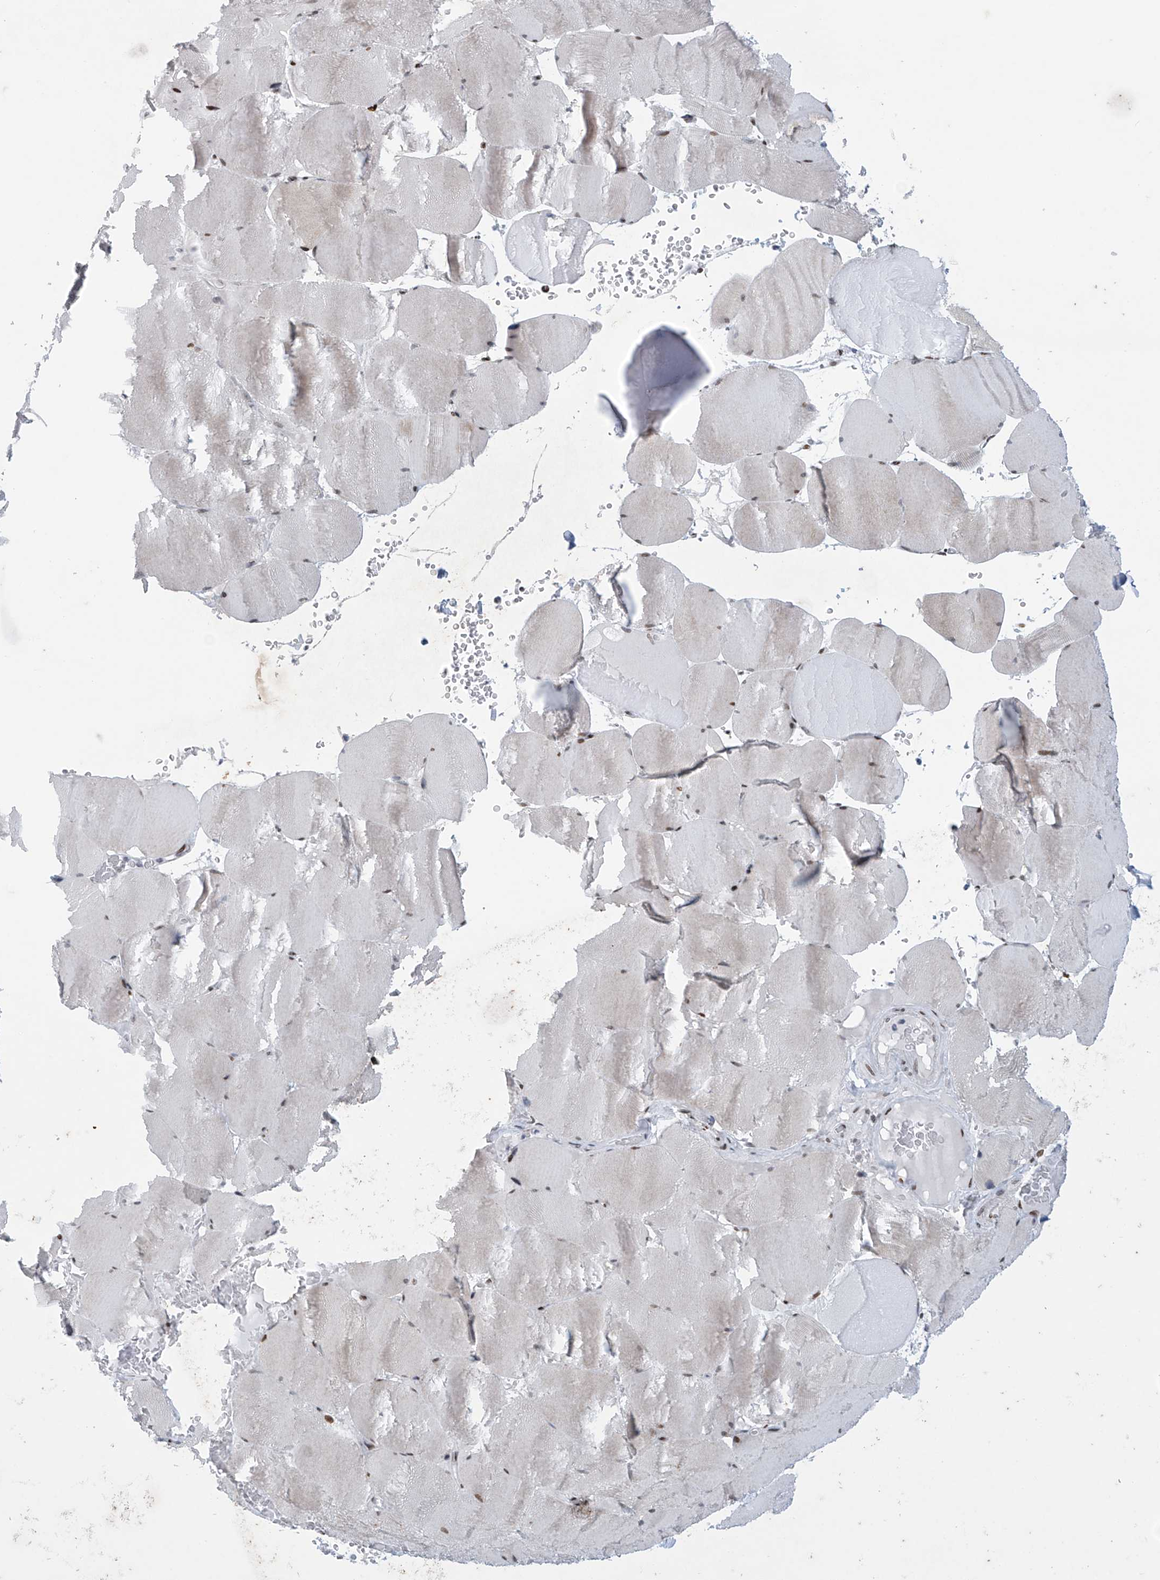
{"staining": {"intensity": "moderate", "quantity": "<25%", "location": "nuclear"}, "tissue": "skeletal muscle", "cell_type": "Myocytes", "image_type": "normal", "snomed": [{"axis": "morphology", "description": "Normal tissue, NOS"}, {"axis": "topography", "description": "Skeletal muscle"}, {"axis": "topography", "description": "Head-Neck"}], "caption": "The immunohistochemical stain shows moderate nuclear expression in myocytes of benign skeletal muscle.", "gene": "RFX7", "patient": {"sex": "male", "age": 66}}